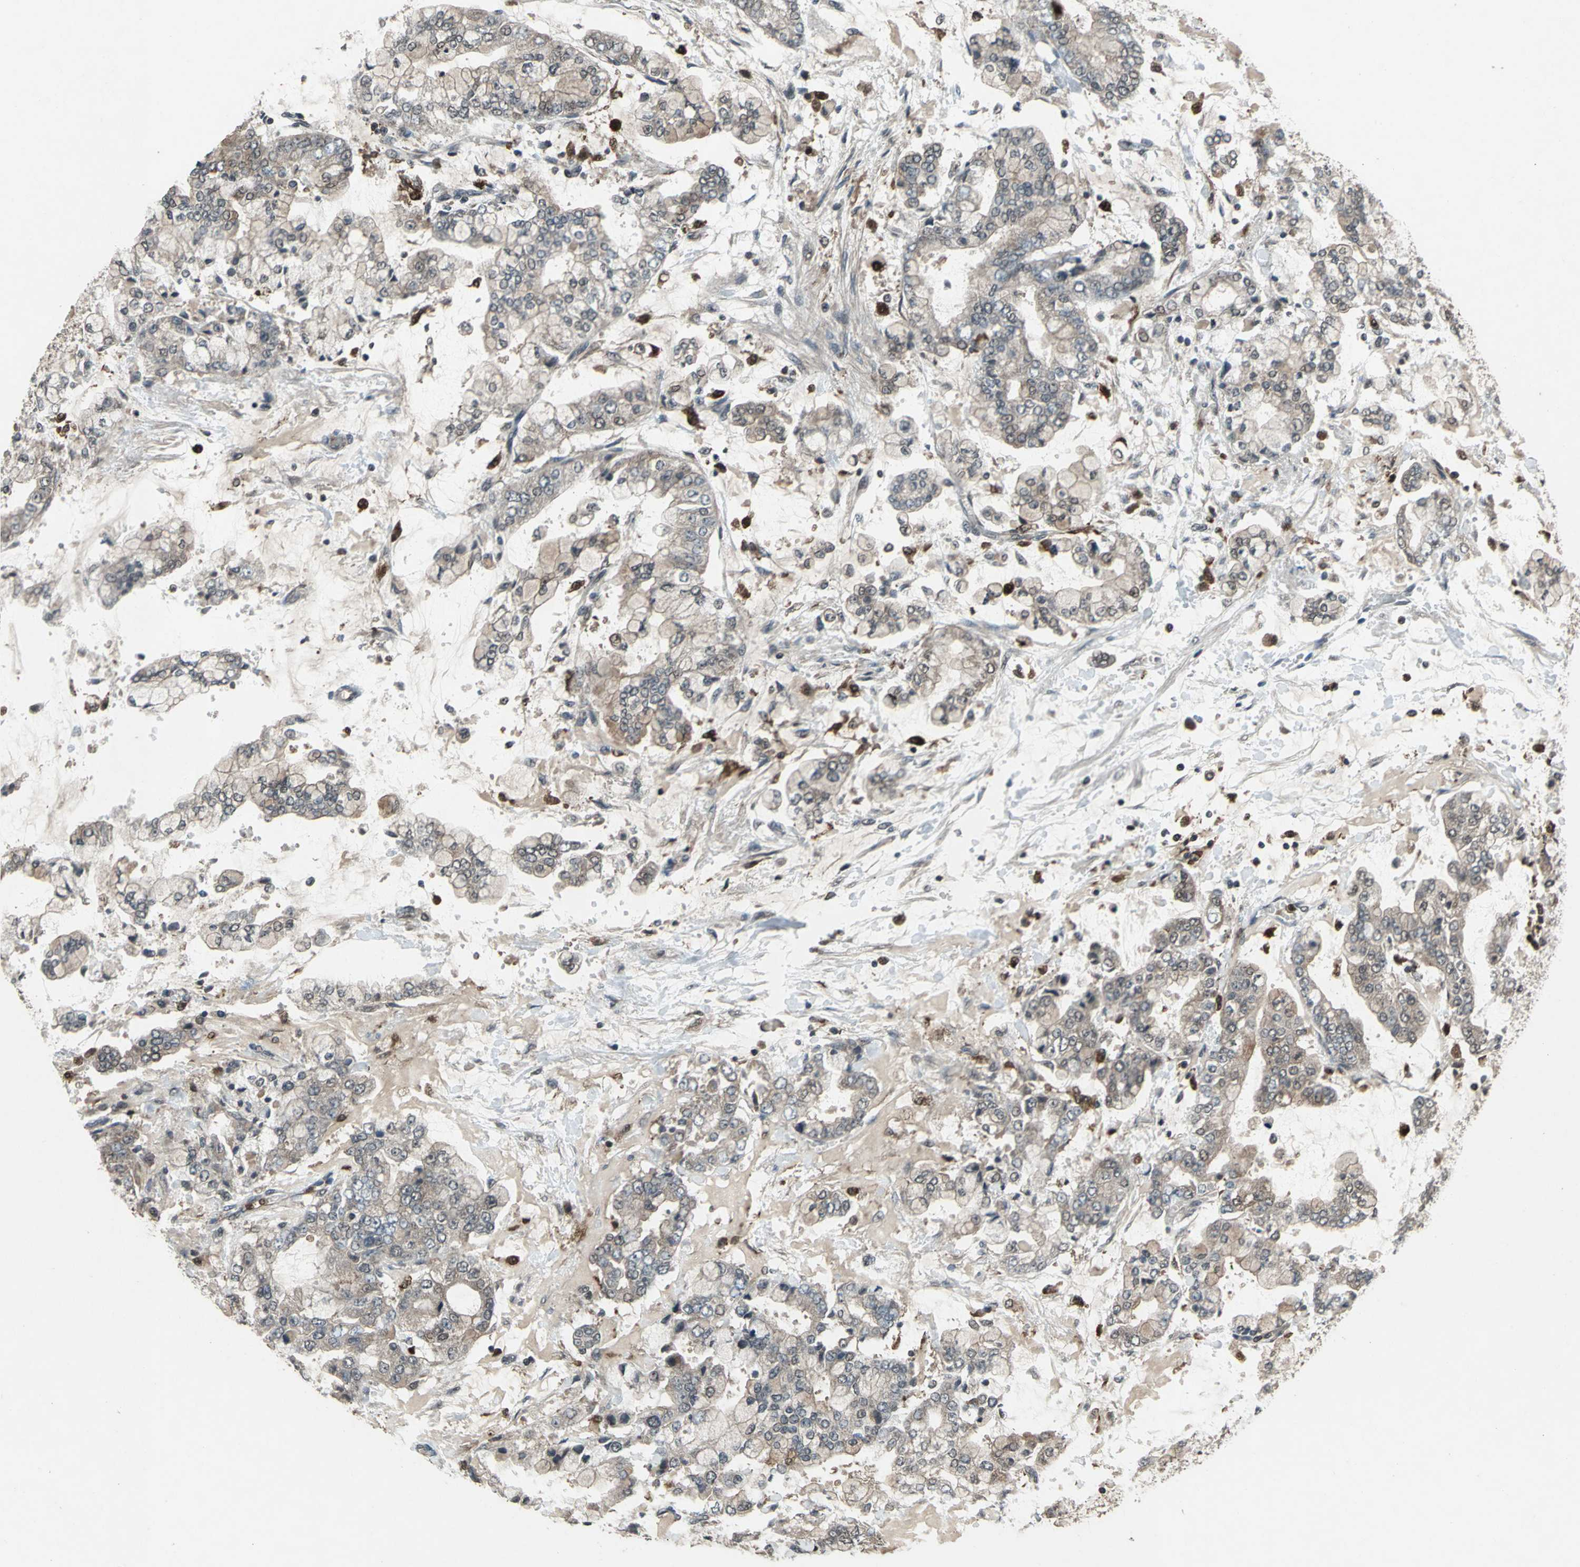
{"staining": {"intensity": "weak", "quantity": "25%-75%", "location": "cytoplasmic/membranous"}, "tissue": "stomach cancer", "cell_type": "Tumor cells", "image_type": "cancer", "snomed": [{"axis": "morphology", "description": "Adenocarcinoma, NOS"}, {"axis": "topography", "description": "Stomach"}], "caption": "Protein expression analysis of human adenocarcinoma (stomach) reveals weak cytoplasmic/membranous staining in about 25%-75% of tumor cells. The staining is performed using DAB (3,3'-diaminobenzidine) brown chromogen to label protein expression. The nuclei are counter-stained blue using hematoxylin.", "gene": "PYCARD", "patient": {"sex": "male", "age": 76}}